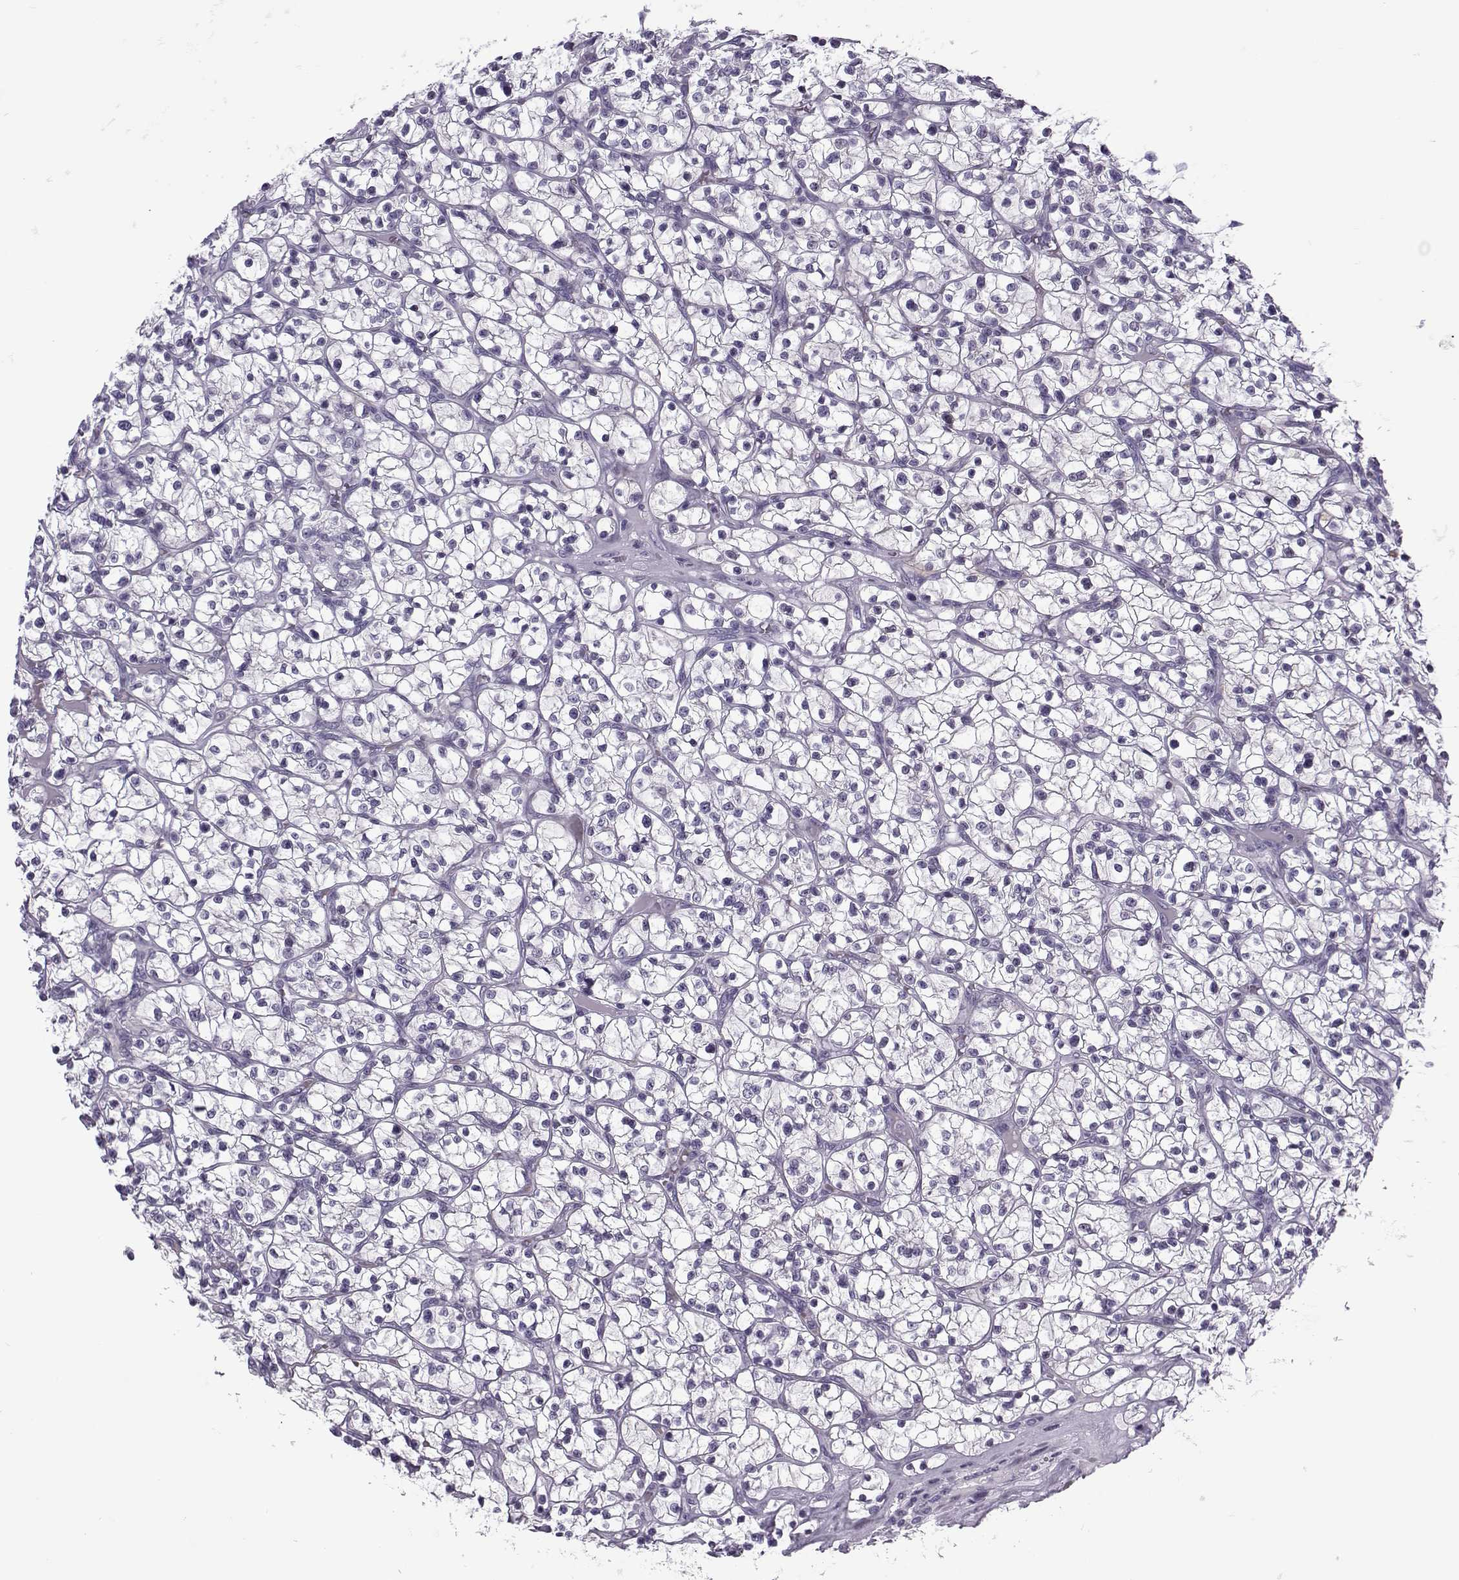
{"staining": {"intensity": "negative", "quantity": "none", "location": "none"}, "tissue": "renal cancer", "cell_type": "Tumor cells", "image_type": "cancer", "snomed": [{"axis": "morphology", "description": "Adenocarcinoma, NOS"}, {"axis": "topography", "description": "Kidney"}], "caption": "Immunohistochemical staining of renal adenocarcinoma exhibits no significant expression in tumor cells. (DAB (3,3'-diaminobenzidine) IHC visualized using brightfield microscopy, high magnification).", "gene": "OIP5", "patient": {"sex": "female", "age": 64}}